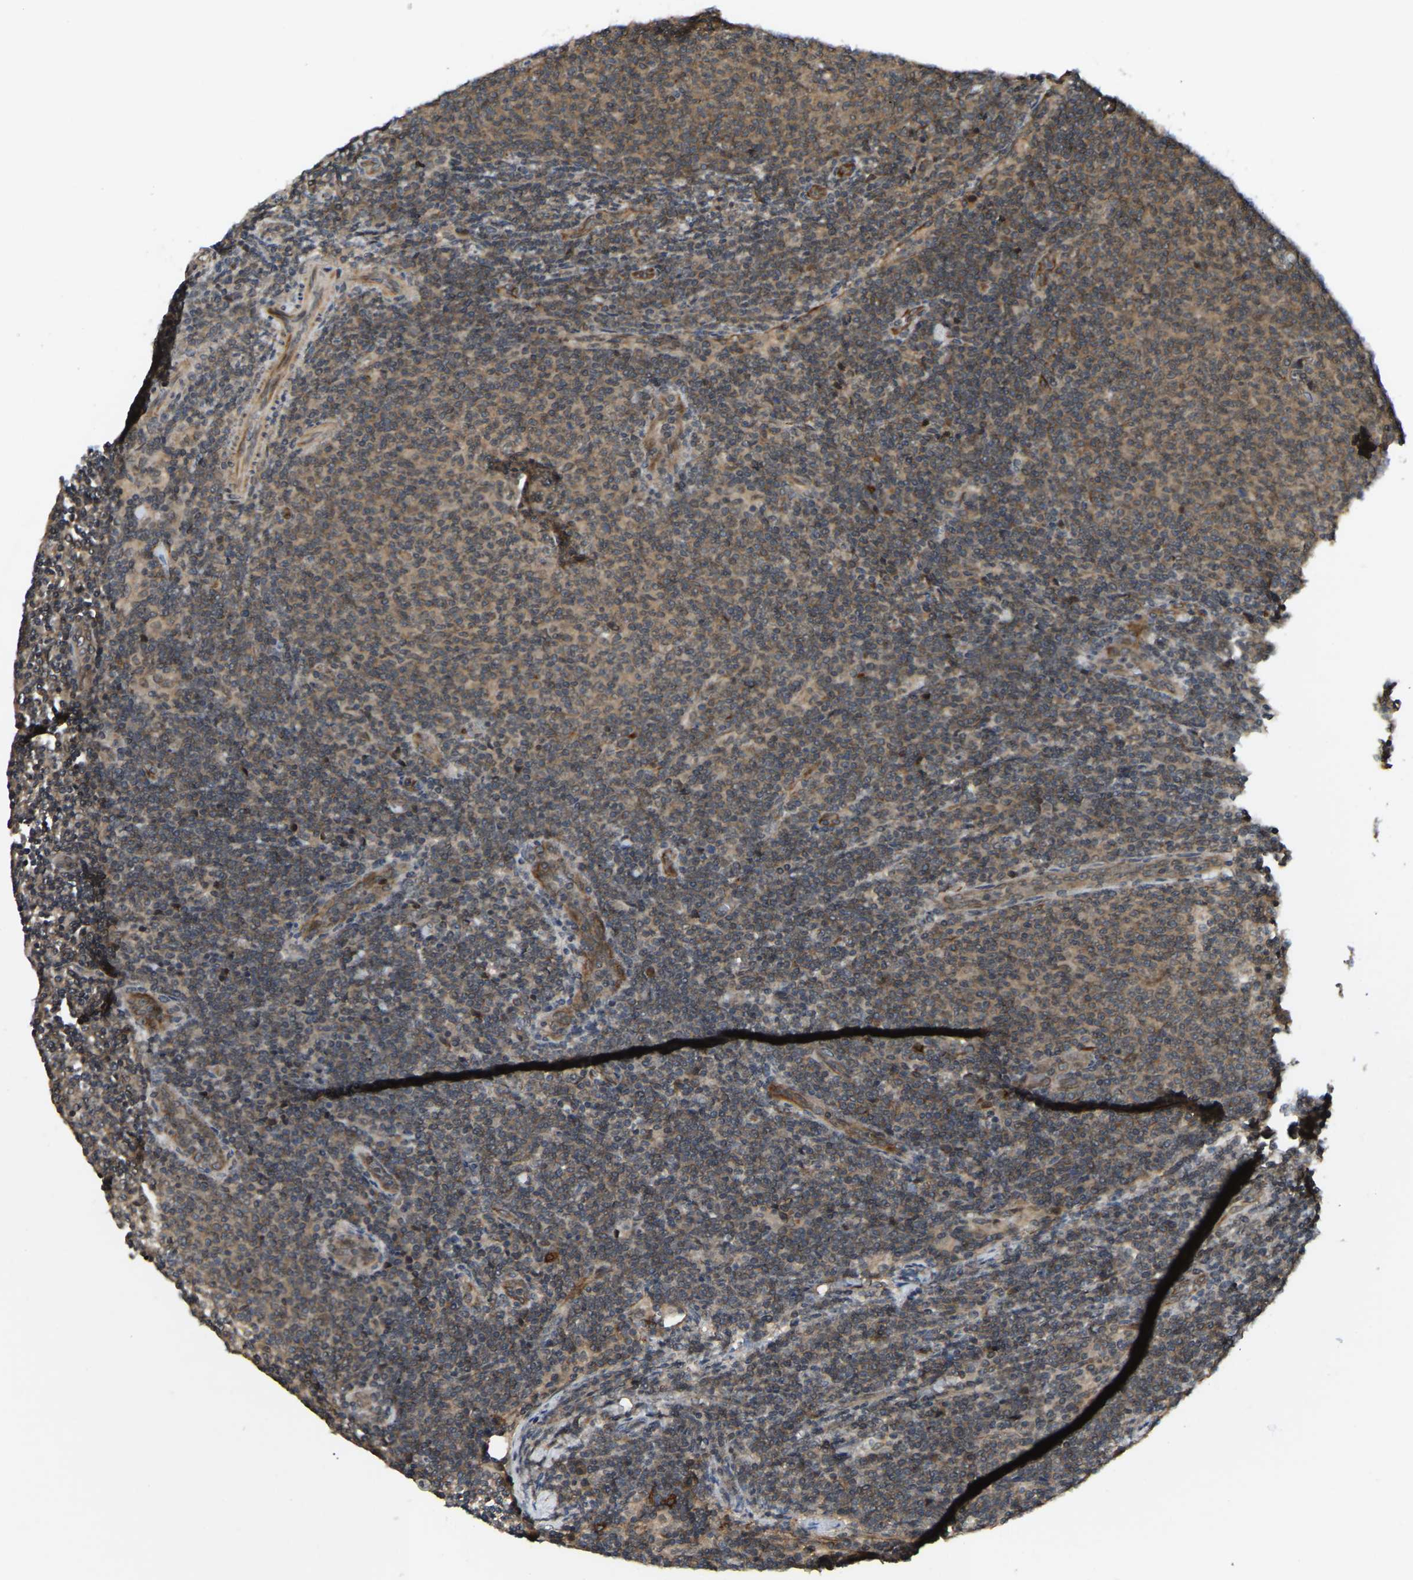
{"staining": {"intensity": "moderate", "quantity": ">75%", "location": "cytoplasmic/membranous,nuclear"}, "tissue": "lymphoma", "cell_type": "Tumor cells", "image_type": "cancer", "snomed": [{"axis": "morphology", "description": "Malignant lymphoma, non-Hodgkin's type, Low grade"}, {"axis": "topography", "description": "Lymph node"}], "caption": "Lymphoma tissue reveals moderate cytoplasmic/membranous and nuclear positivity in about >75% of tumor cells", "gene": "KIAA1549", "patient": {"sex": "male", "age": 66}}